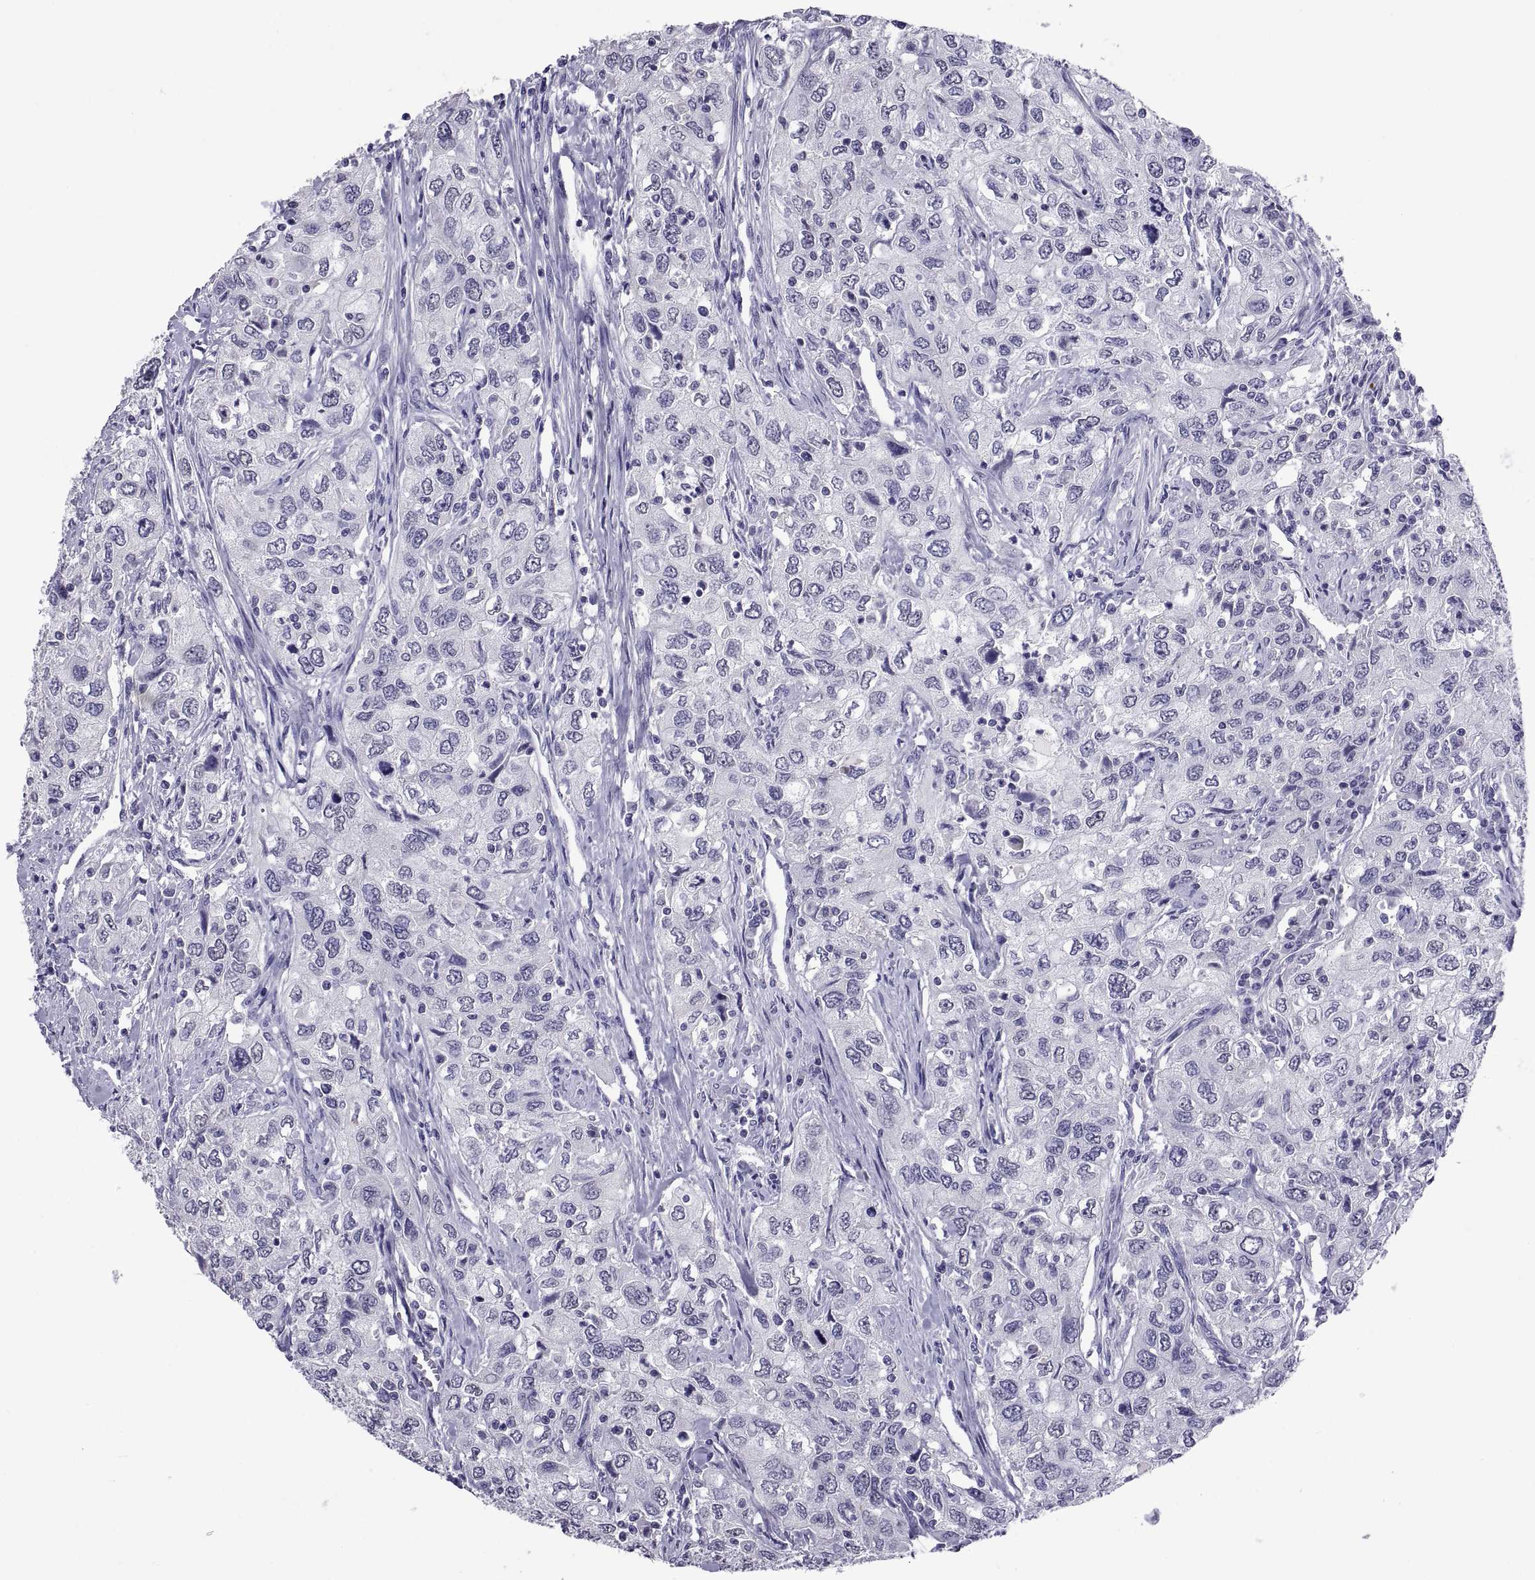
{"staining": {"intensity": "negative", "quantity": "none", "location": "none"}, "tissue": "urothelial cancer", "cell_type": "Tumor cells", "image_type": "cancer", "snomed": [{"axis": "morphology", "description": "Urothelial carcinoma, High grade"}, {"axis": "topography", "description": "Urinary bladder"}], "caption": "The micrograph demonstrates no staining of tumor cells in high-grade urothelial carcinoma. (DAB (3,3'-diaminobenzidine) IHC visualized using brightfield microscopy, high magnification).", "gene": "TGFBR3L", "patient": {"sex": "male", "age": 76}}